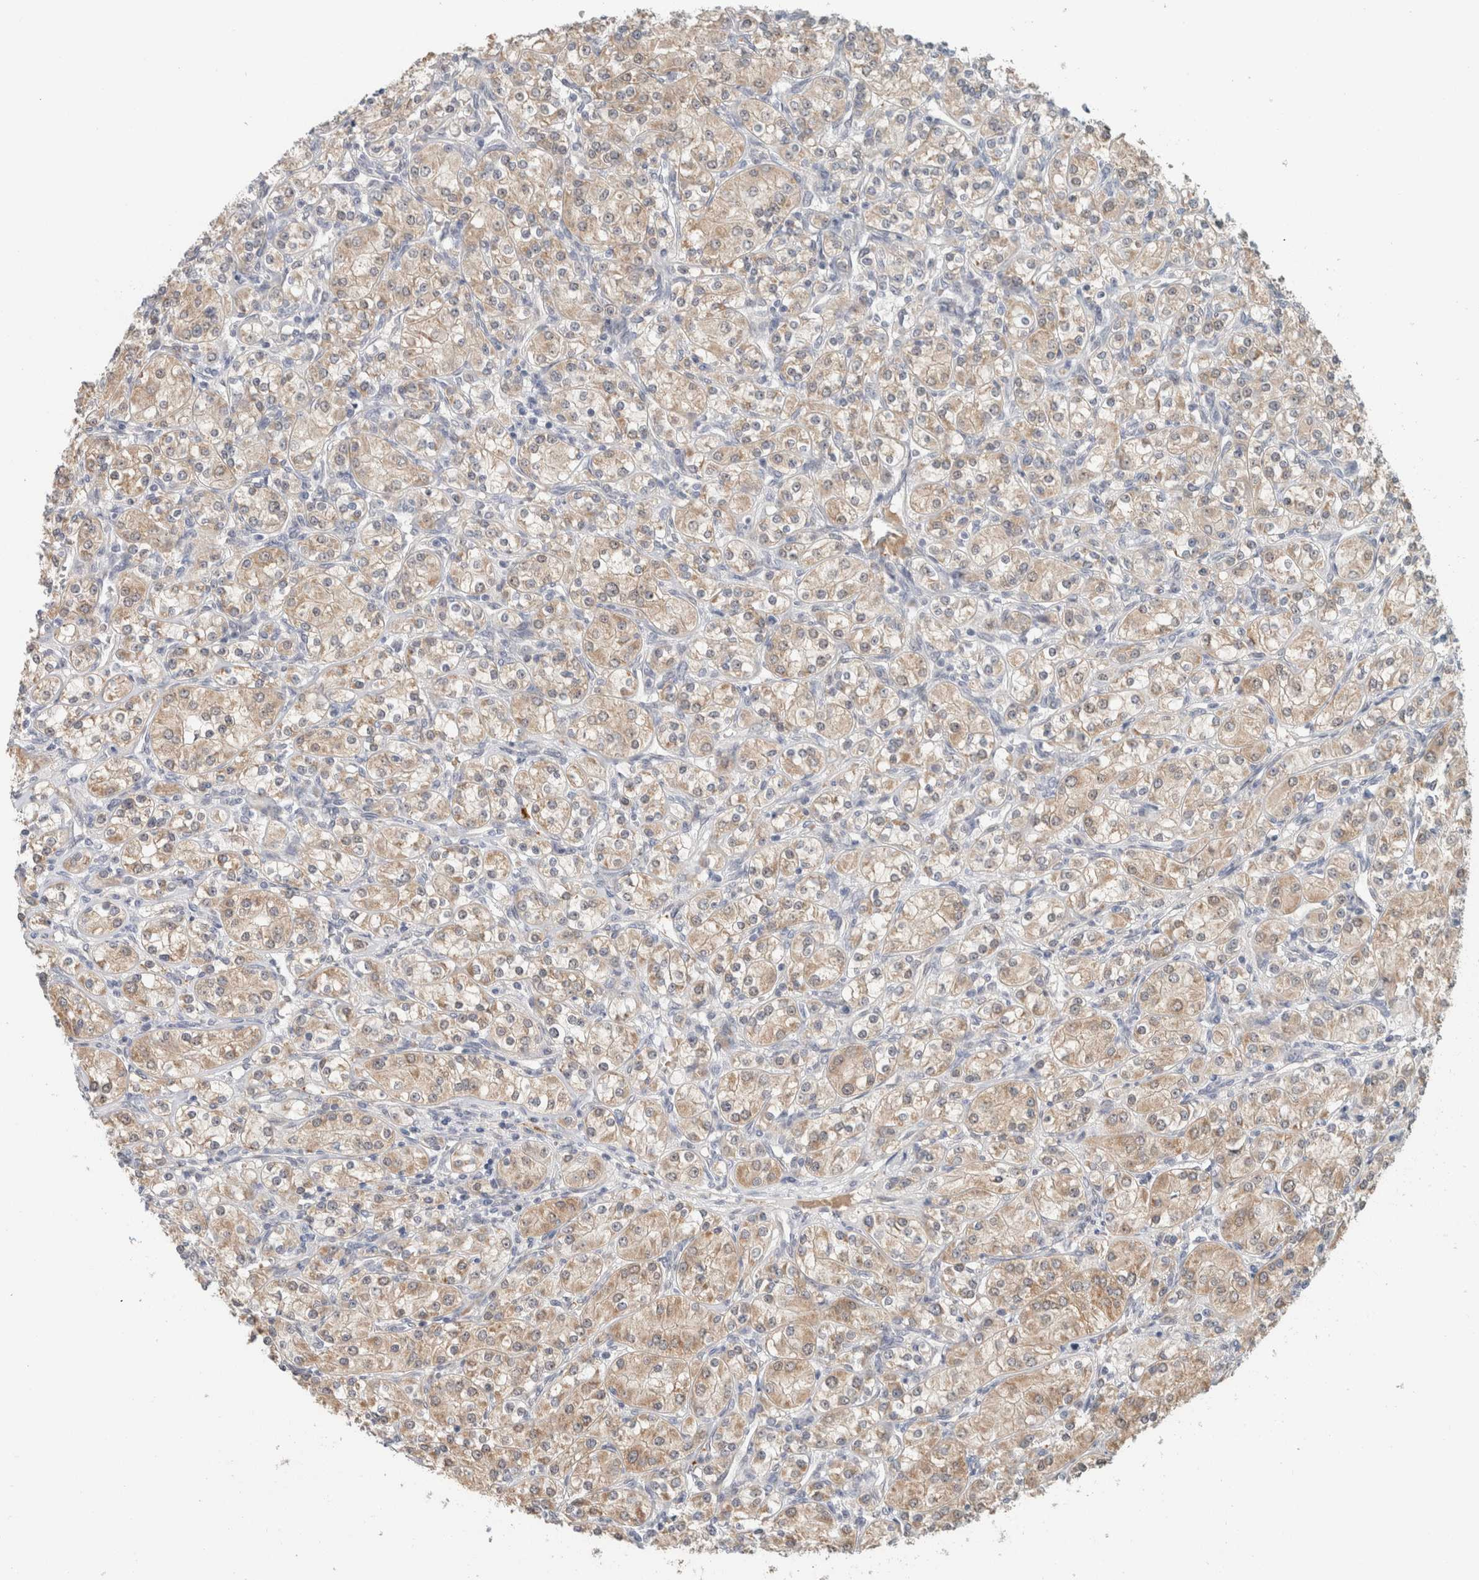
{"staining": {"intensity": "weak", "quantity": ">75%", "location": "cytoplasmic/membranous"}, "tissue": "renal cancer", "cell_type": "Tumor cells", "image_type": "cancer", "snomed": [{"axis": "morphology", "description": "Adenocarcinoma, NOS"}, {"axis": "topography", "description": "Kidney"}], "caption": "The image exhibits a brown stain indicating the presence of a protein in the cytoplasmic/membranous of tumor cells in renal cancer (adenocarcinoma). The staining was performed using DAB to visualize the protein expression in brown, while the nuclei were stained in blue with hematoxylin (Magnification: 20x).", "gene": "CRAT", "patient": {"sex": "male", "age": 77}}